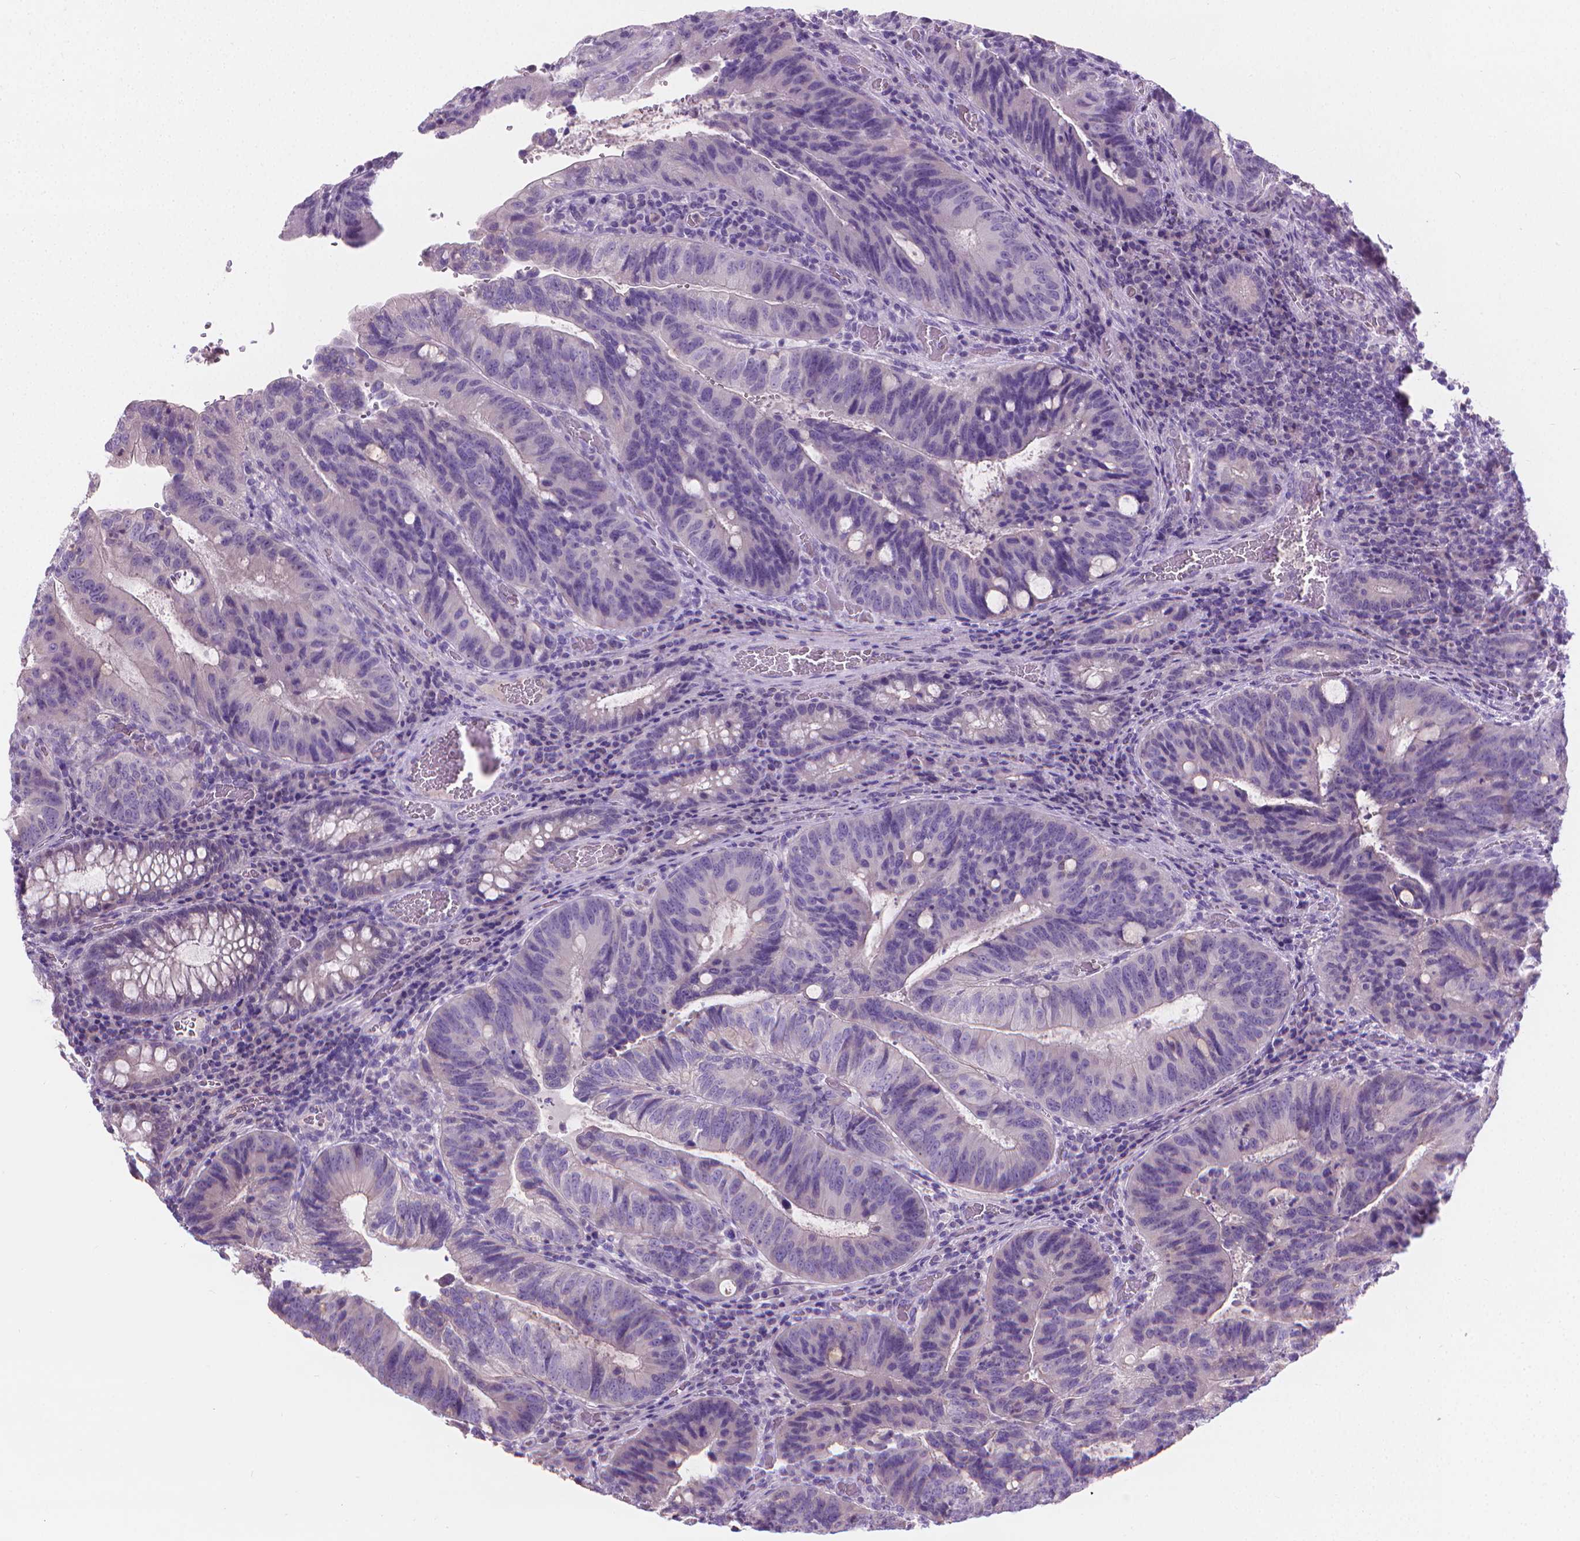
{"staining": {"intensity": "negative", "quantity": "none", "location": "none"}, "tissue": "colorectal cancer", "cell_type": "Tumor cells", "image_type": "cancer", "snomed": [{"axis": "morphology", "description": "Adenocarcinoma, NOS"}, {"axis": "topography", "description": "Colon"}], "caption": "The IHC micrograph has no significant positivity in tumor cells of colorectal cancer tissue. (Stains: DAB immunohistochemistry (IHC) with hematoxylin counter stain, Microscopy: brightfield microscopy at high magnification).", "gene": "CABCOCO1", "patient": {"sex": "male", "age": 67}}